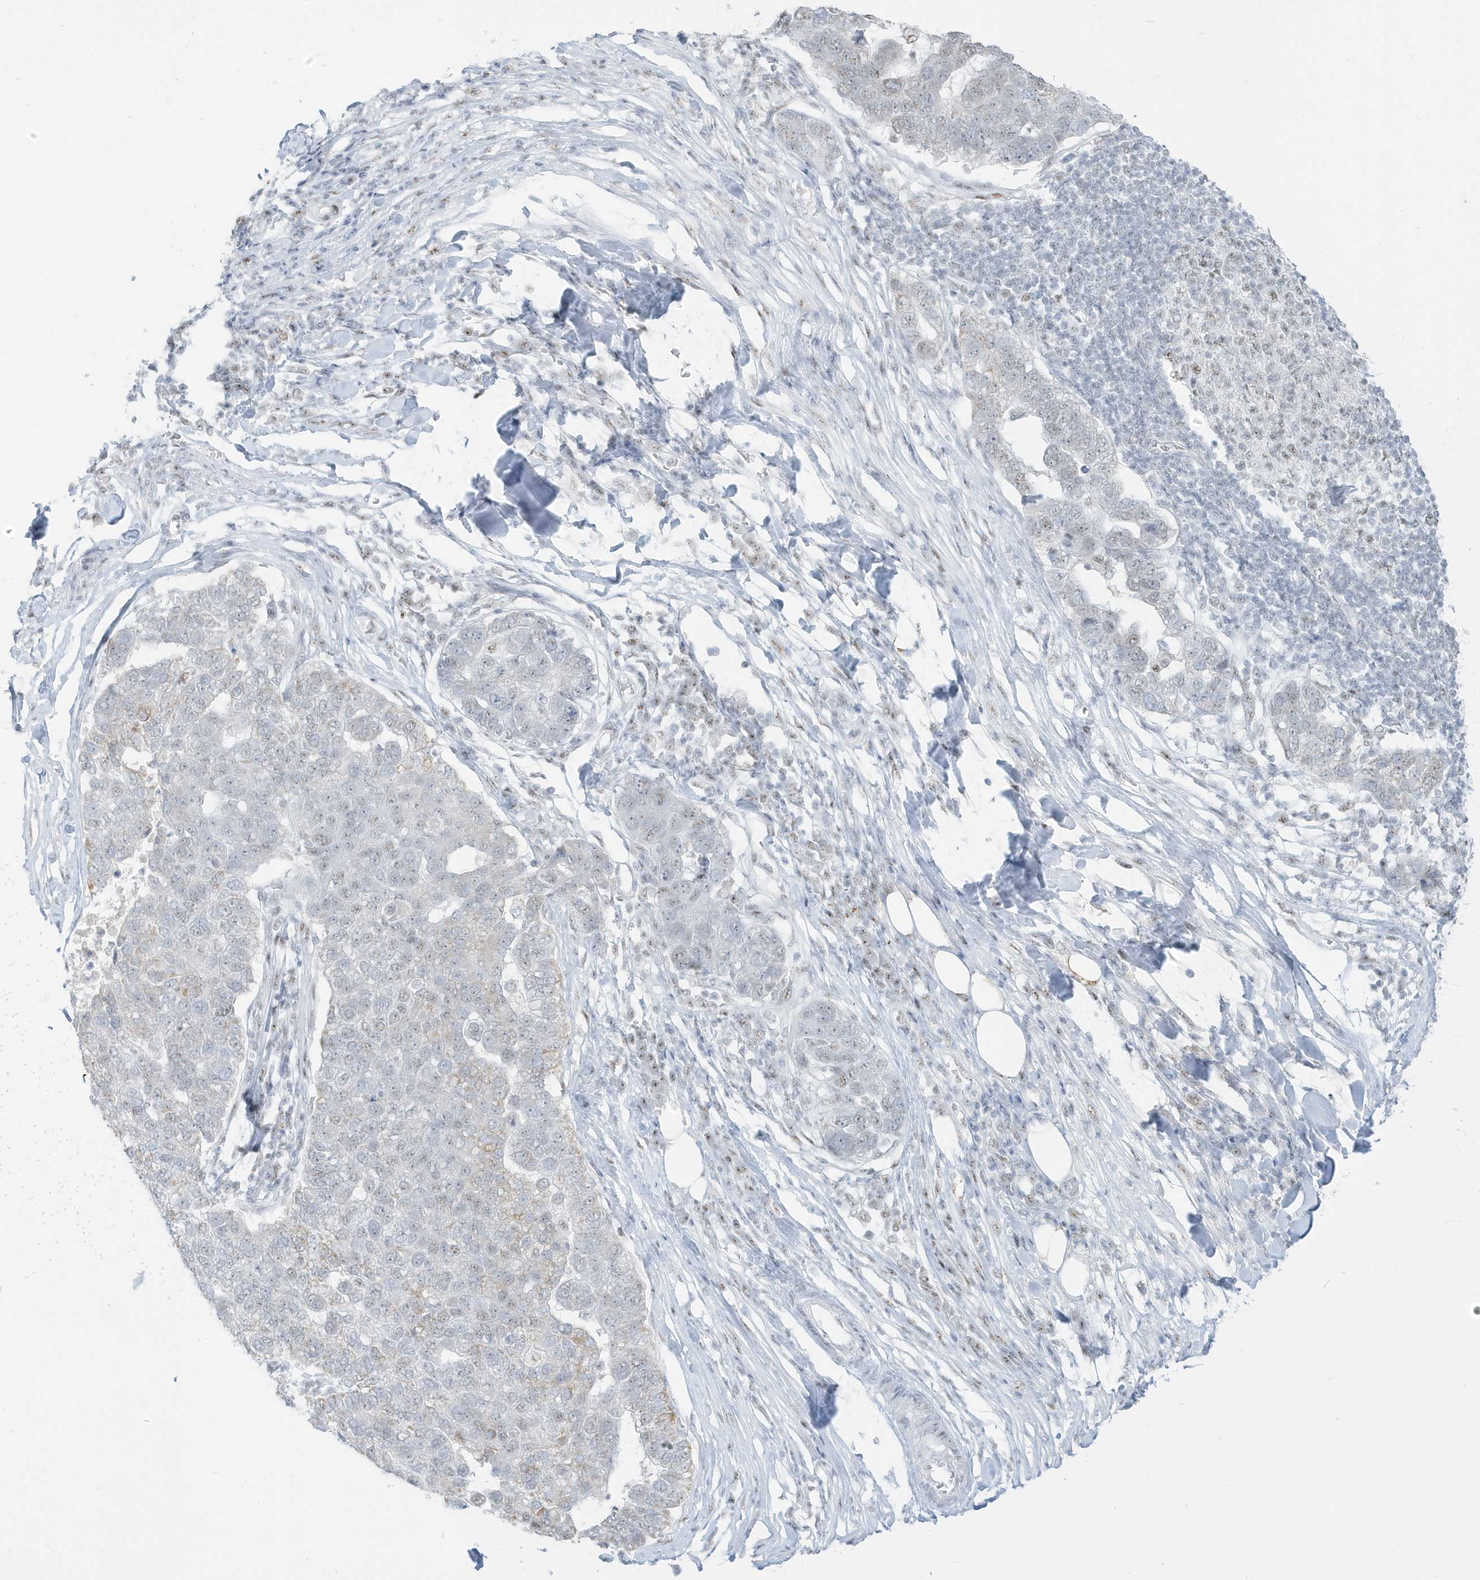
{"staining": {"intensity": "negative", "quantity": "none", "location": "none"}, "tissue": "pancreatic cancer", "cell_type": "Tumor cells", "image_type": "cancer", "snomed": [{"axis": "morphology", "description": "Adenocarcinoma, NOS"}, {"axis": "topography", "description": "Pancreas"}], "caption": "Immunohistochemistry (IHC) image of pancreatic cancer (adenocarcinoma) stained for a protein (brown), which shows no staining in tumor cells. (DAB immunohistochemistry with hematoxylin counter stain).", "gene": "PLEKHN1", "patient": {"sex": "female", "age": 61}}